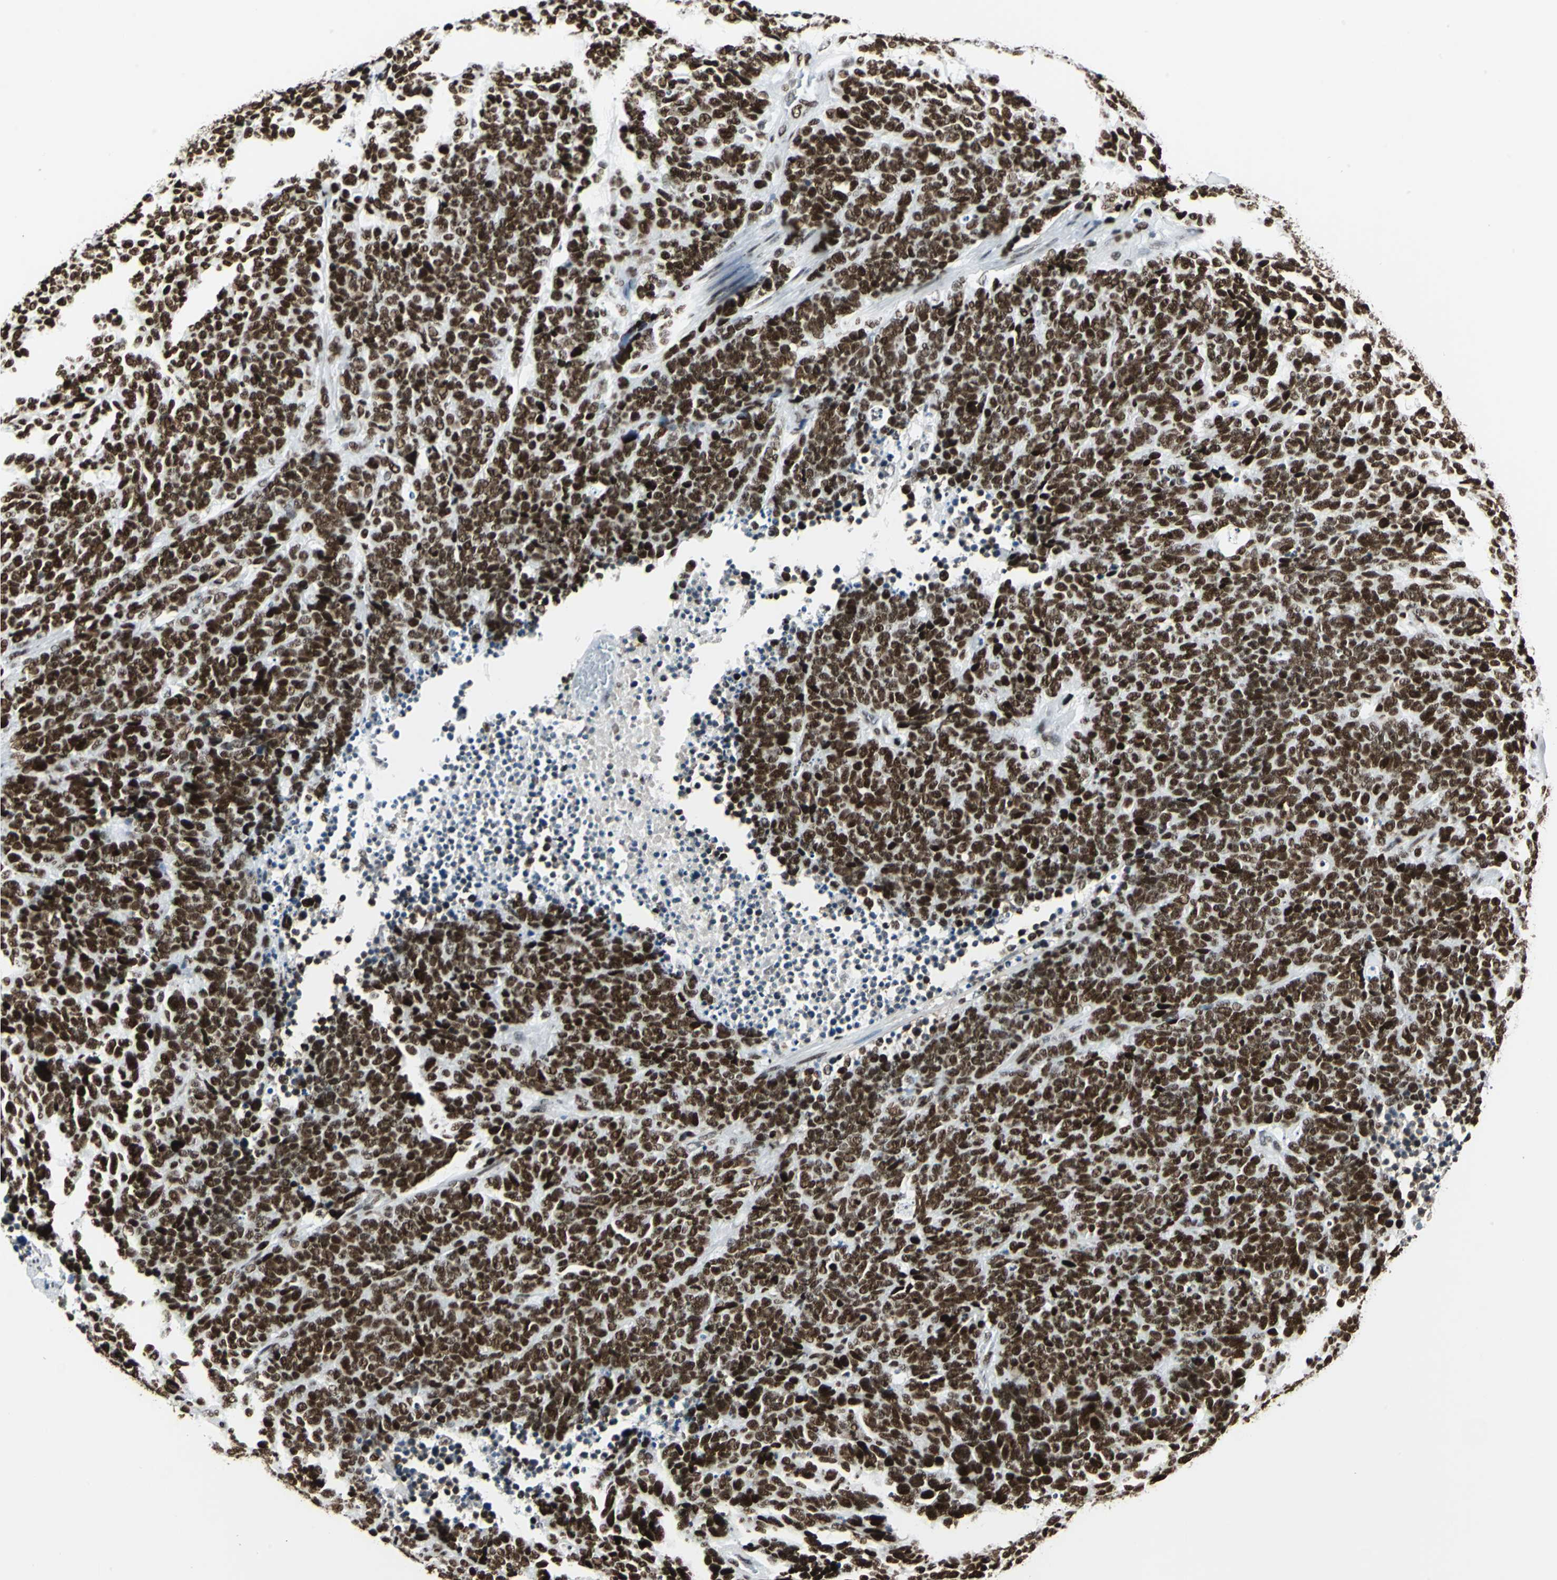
{"staining": {"intensity": "strong", "quantity": ">75%", "location": "nuclear"}, "tissue": "lung cancer", "cell_type": "Tumor cells", "image_type": "cancer", "snomed": [{"axis": "morphology", "description": "Neoplasm, malignant, NOS"}, {"axis": "topography", "description": "Lung"}], "caption": "Lung cancer stained with a protein marker exhibits strong staining in tumor cells.", "gene": "HDAC2", "patient": {"sex": "female", "age": 58}}